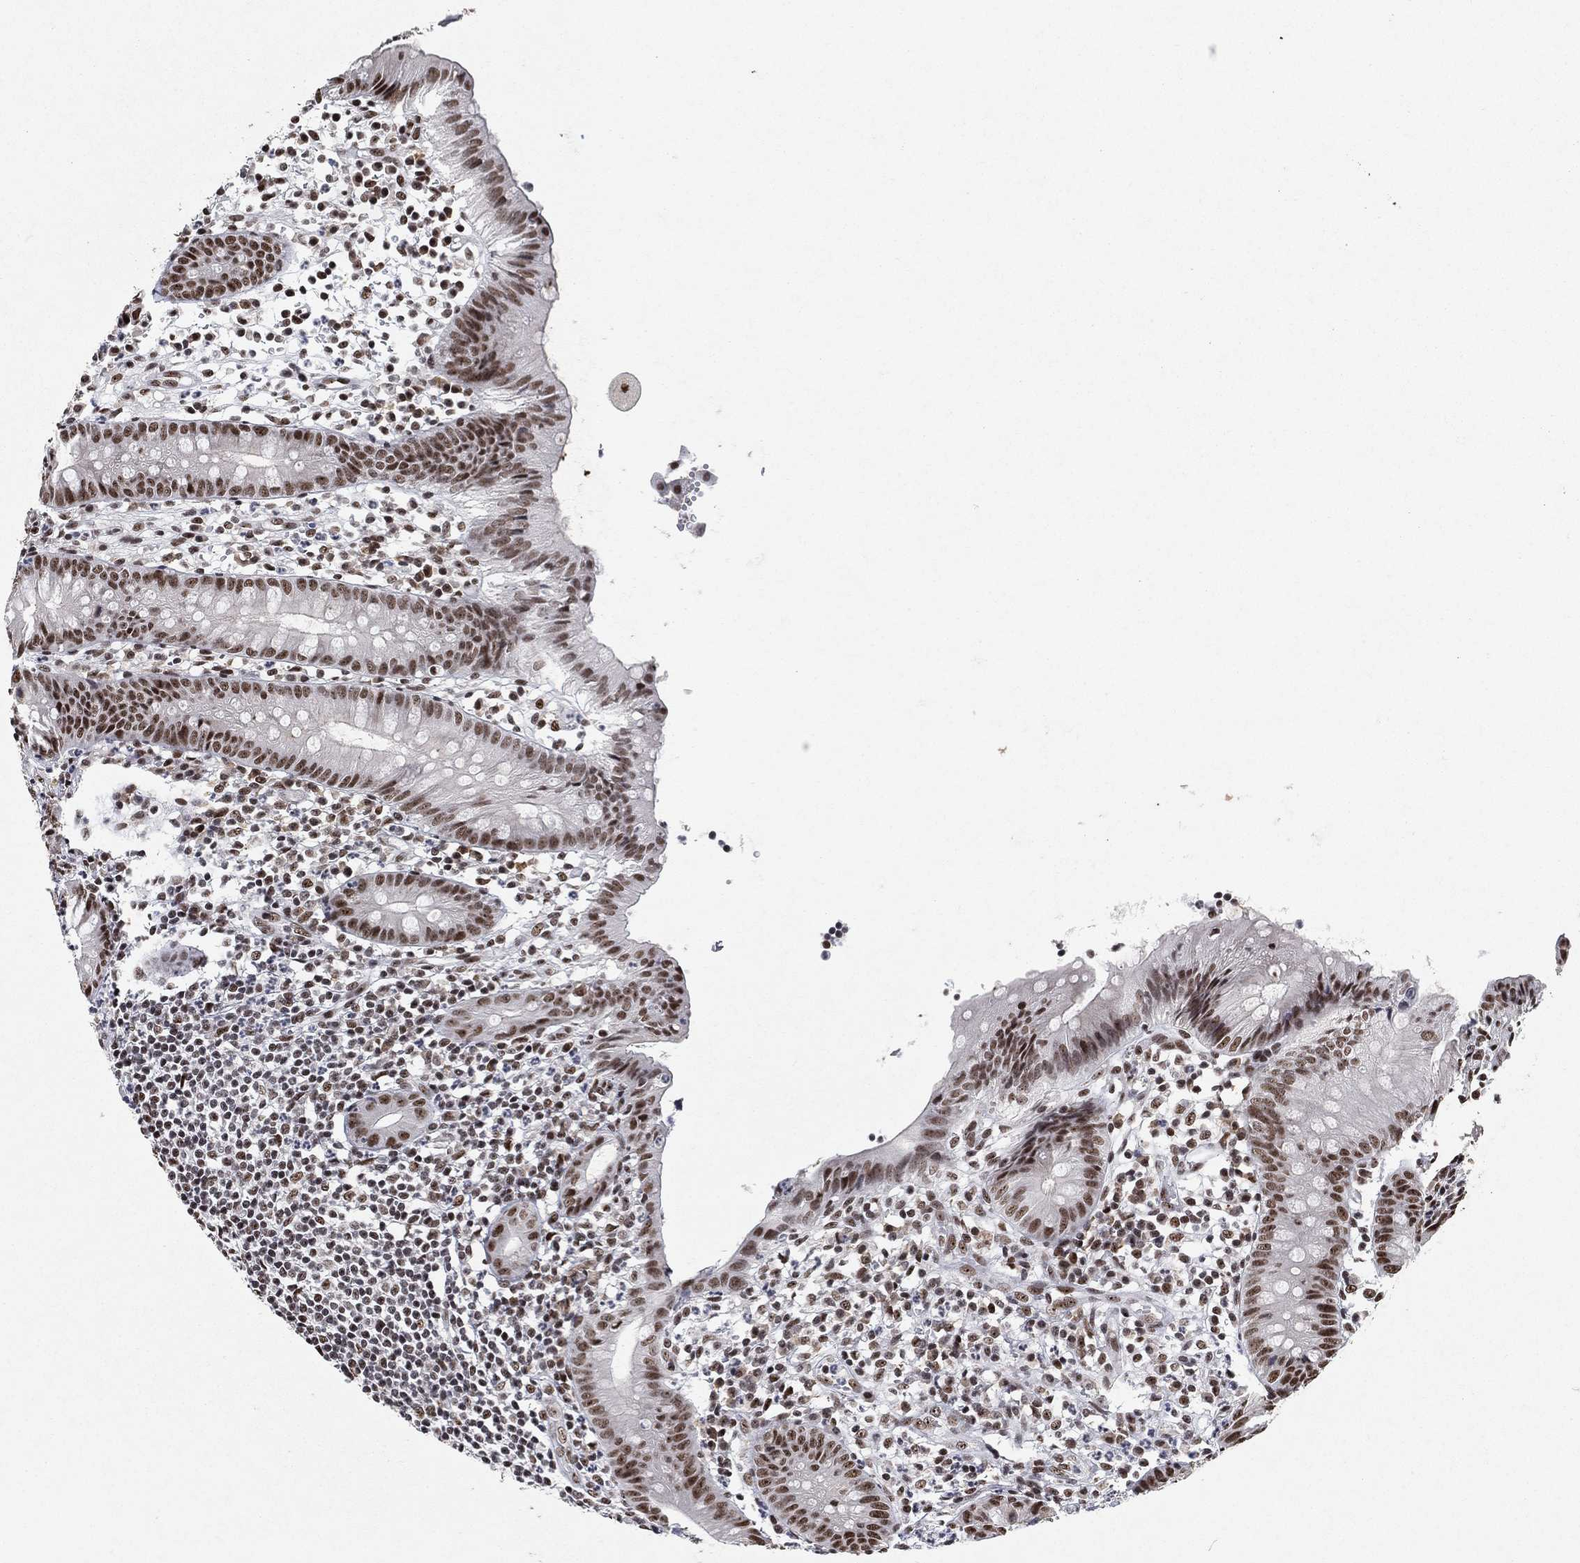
{"staining": {"intensity": "moderate", "quantity": ">75%", "location": "nuclear"}, "tissue": "appendix", "cell_type": "Glandular cells", "image_type": "normal", "snomed": [{"axis": "morphology", "description": "Normal tissue, NOS"}, {"axis": "topography", "description": "Appendix"}], "caption": "DAB immunohistochemical staining of unremarkable appendix shows moderate nuclear protein expression in about >75% of glandular cells.", "gene": "DDX27", "patient": {"sex": "female", "age": 40}}